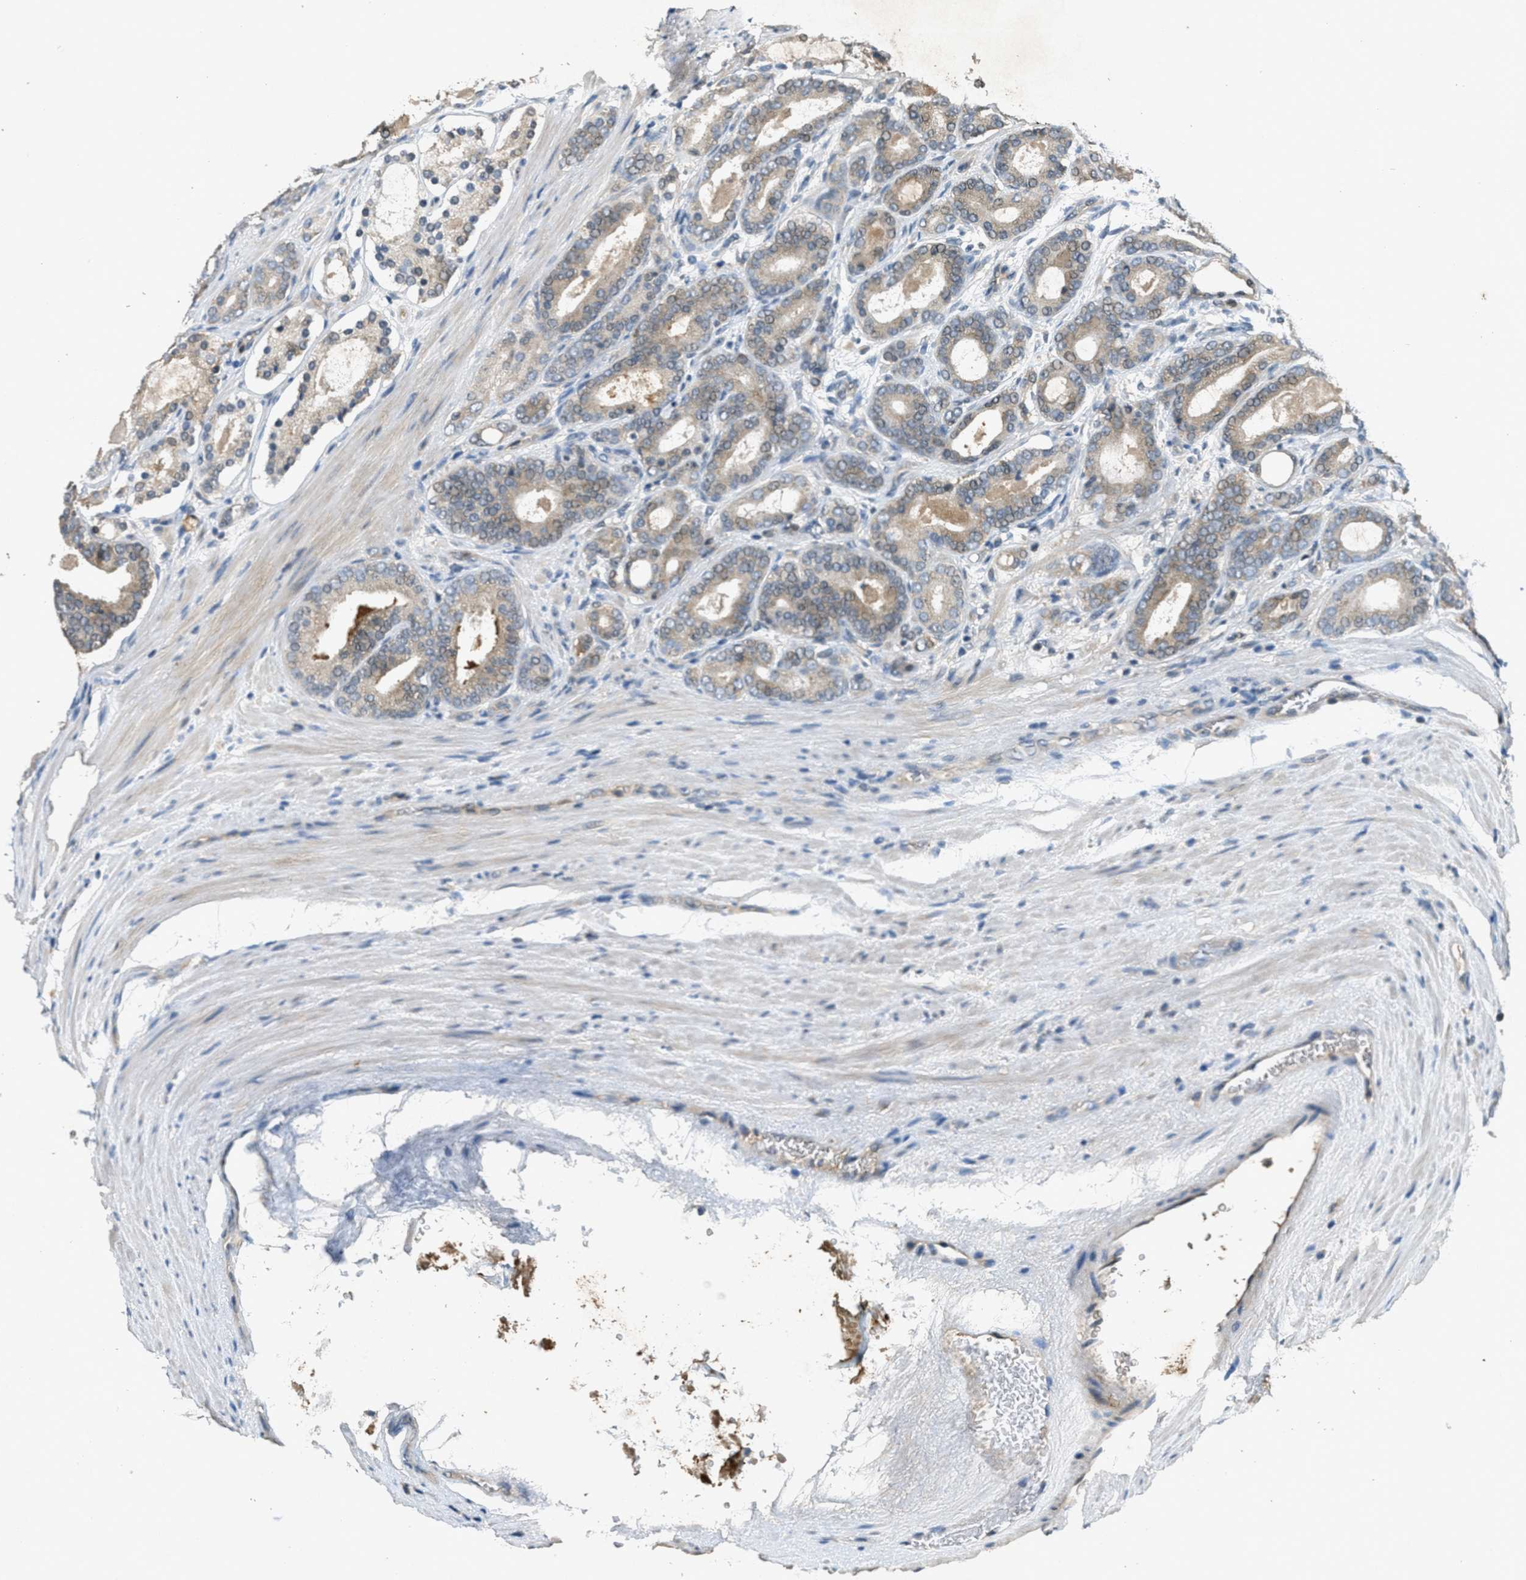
{"staining": {"intensity": "weak", "quantity": ">75%", "location": "cytoplasmic/membranous"}, "tissue": "prostate cancer", "cell_type": "Tumor cells", "image_type": "cancer", "snomed": [{"axis": "morphology", "description": "Adenocarcinoma, High grade"}, {"axis": "topography", "description": "Prostate"}], "caption": "This is an image of immunohistochemistry (IHC) staining of adenocarcinoma (high-grade) (prostate), which shows weak positivity in the cytoplasmic/membranous of tumor cells.", "gene": "DUSP6", "patient": {"sex": "male", "age": 60}}